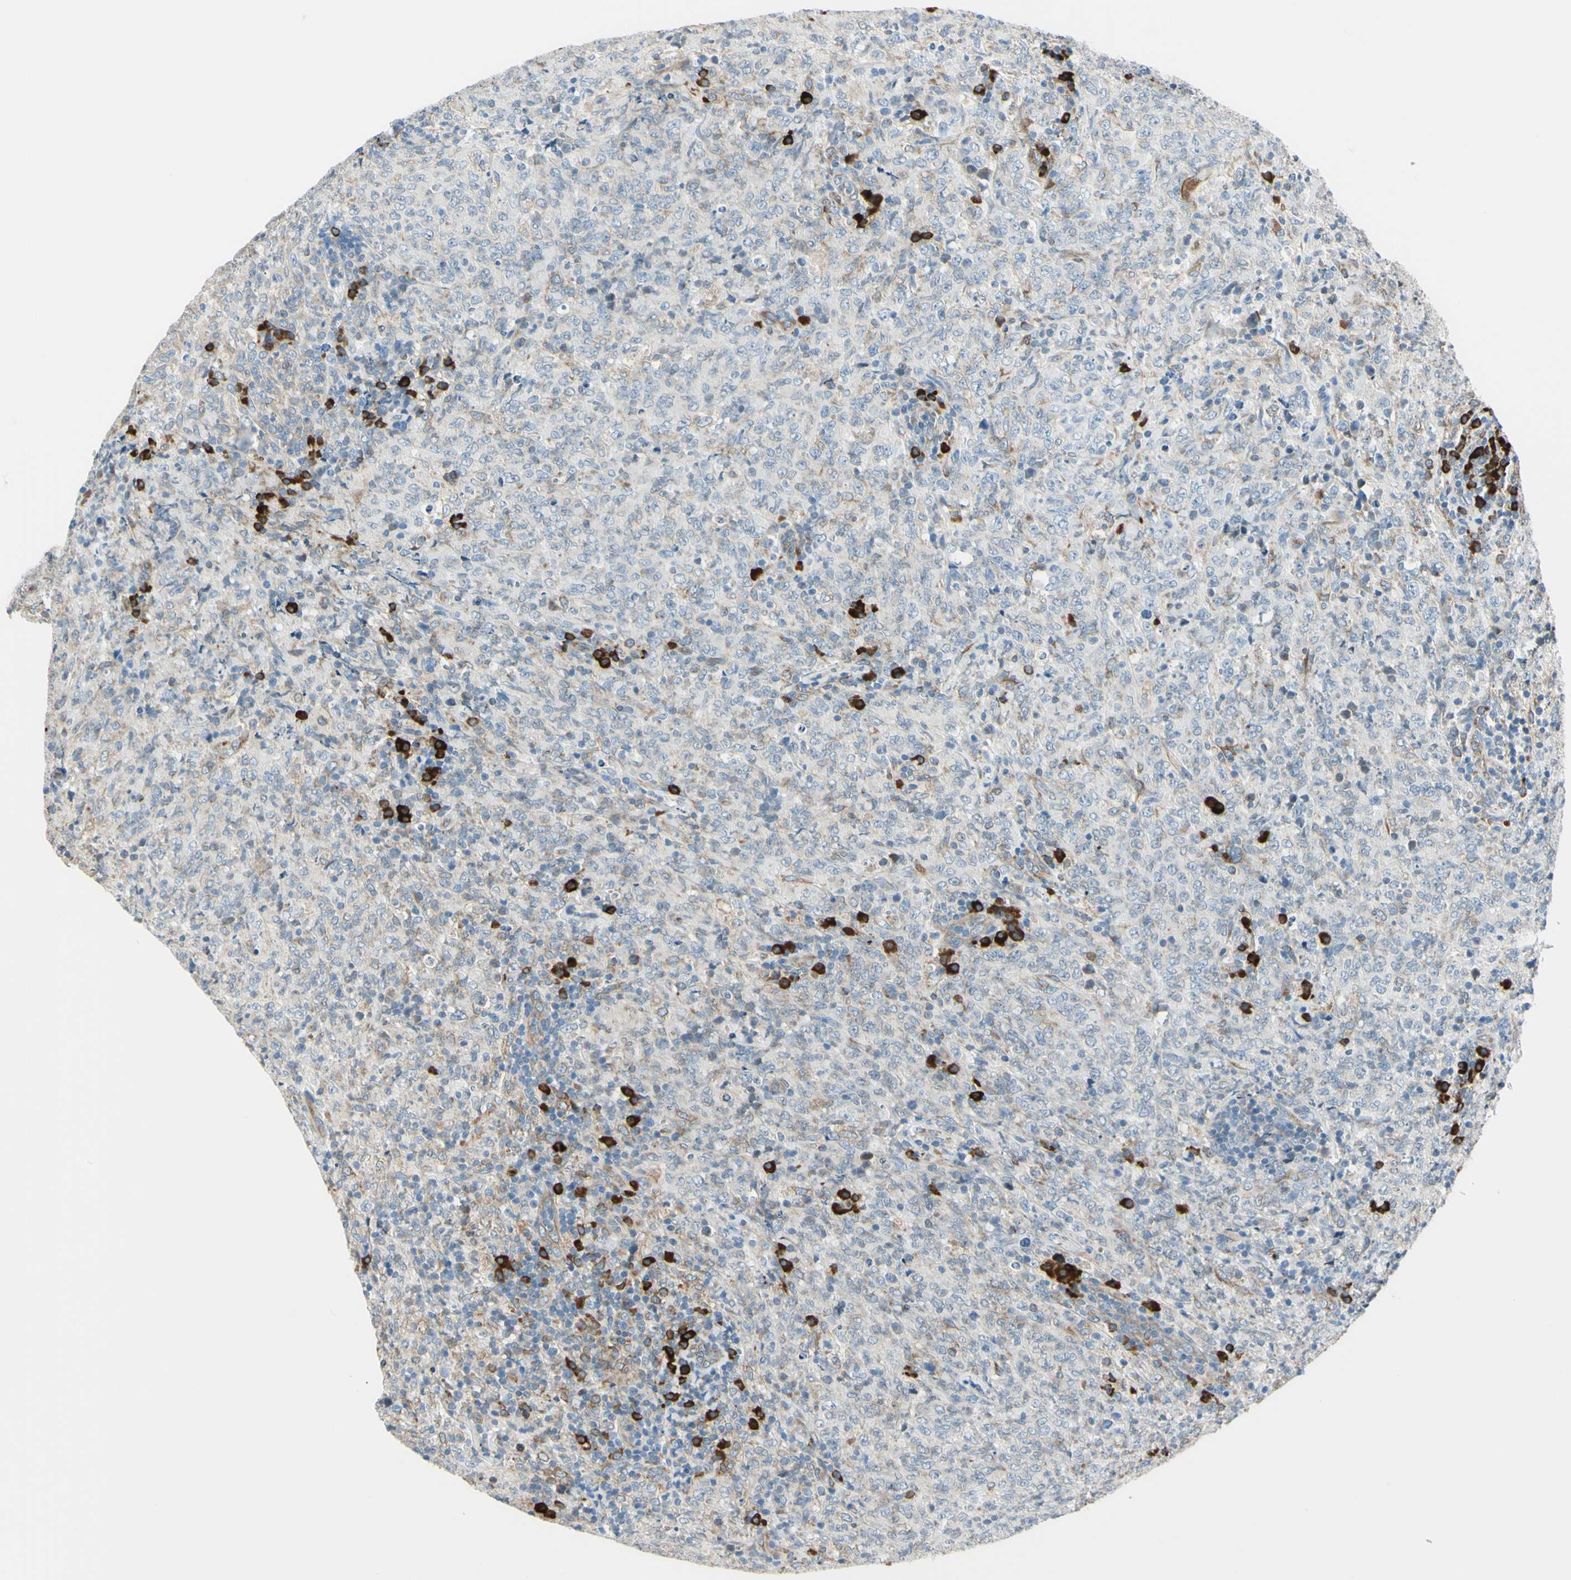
{"staining": {"intensity": "weak", "quantity": "<25%", "location": "cytoplasmic/membranous"}, "tissue": "lymphoma", "cell_type": "Tumor cells", "image_type": "cancer", "snomed": [{"axis": "morphology", "description": "Malignant lymphoma, non-Hodgkin's type, High grade"}, {"axis": "topography", "description": "Tonsil"}], "caption": "Immunohistochemical staining of human malignant lymphoma, non-Hodgkin's type (high-grade) exhibits no significant staining in tumor cells.", "gene": "SELENOS", "patient": {"sex": "female", "age": 36}}